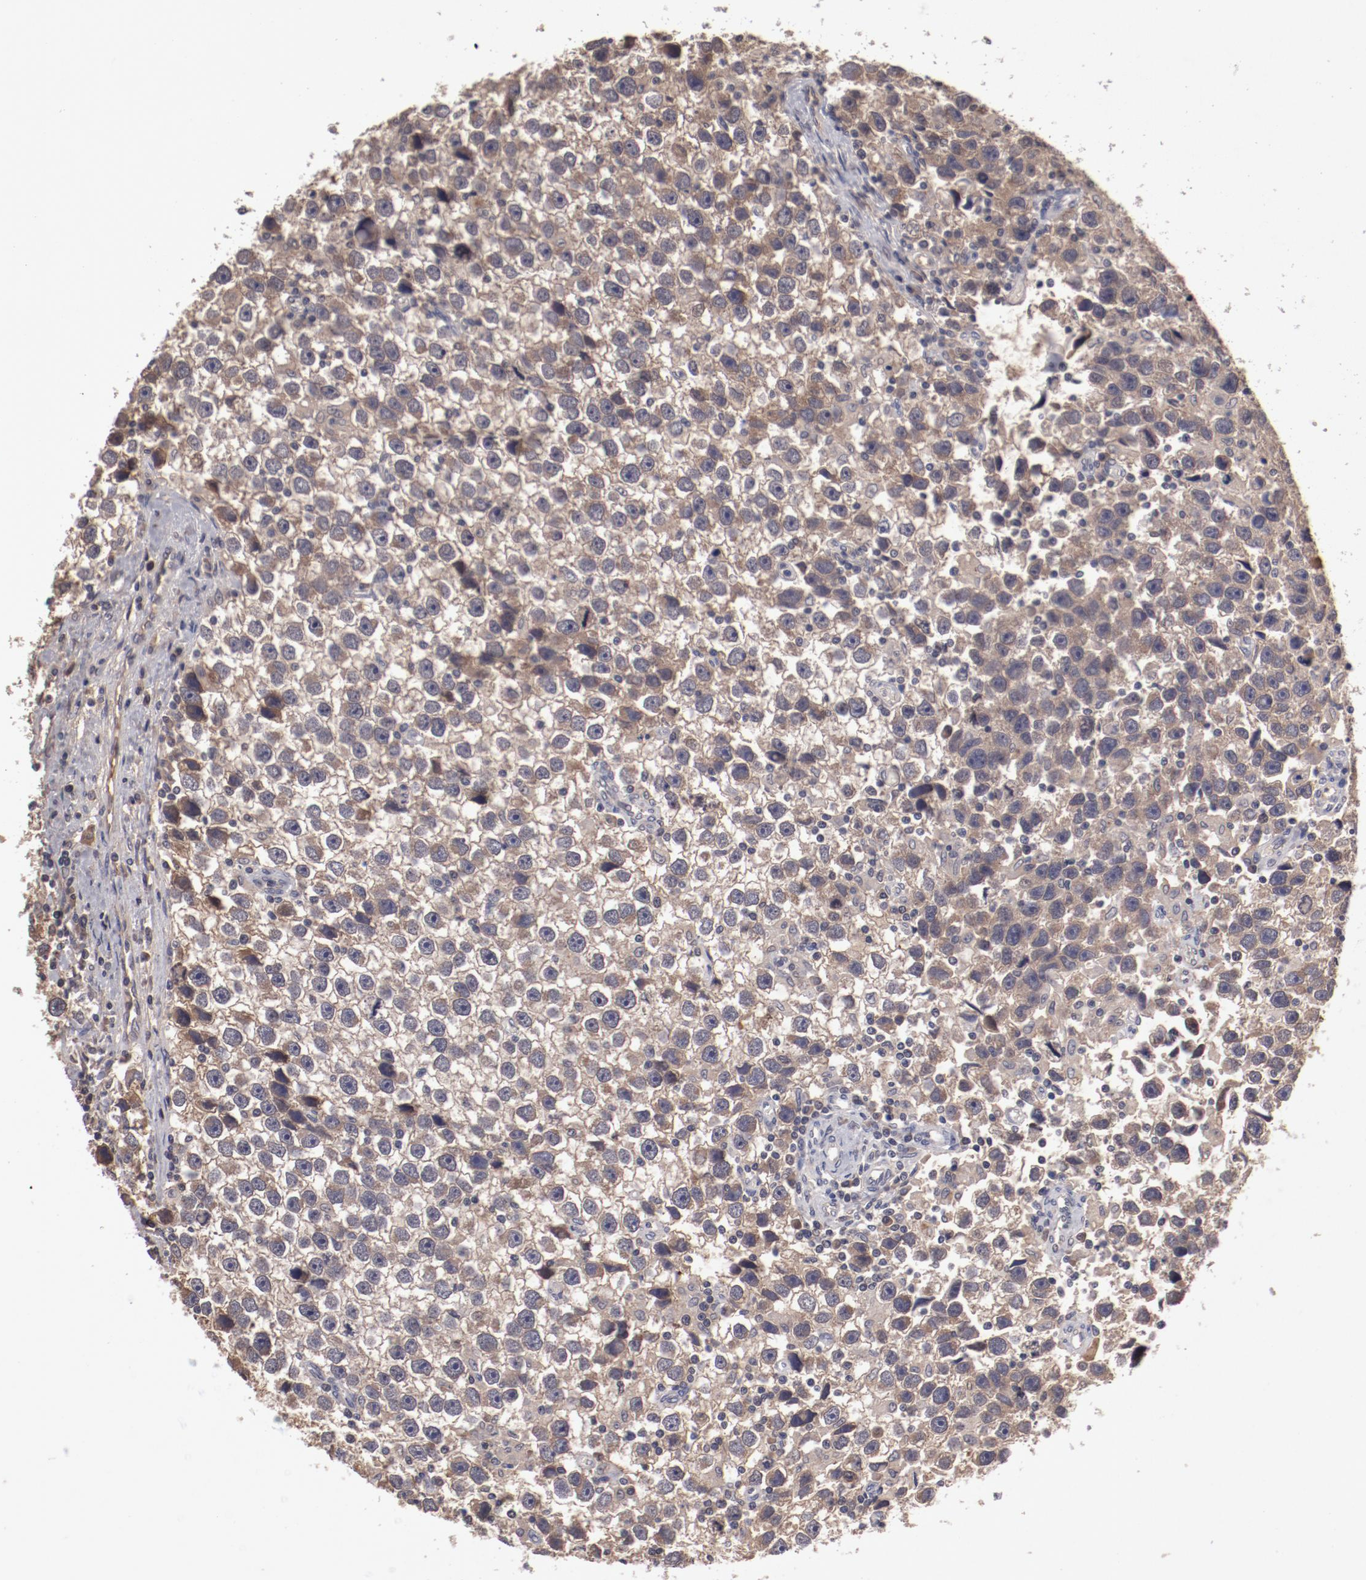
{"staining": {"intensity": "moderate", "quantity": ">75%", "location": "cytoplasmic/membranous"}, "tissue": "testis cancer", "cell_type": "Tumor cells", "image_type": "cancer", "snomed": [{"axis": "morphology", "description": "Seminoma, NOS"}, {"axis": "topography", "description": "Testis"}], "caption": "Testis cancer (seminoma) tissue exhibits moderate cytoplasmic/membranous staining in approximately >75% of tumor cells, visualized by immunohistochemistry. The staining was performed using DAB (3,3'-diaminobenzidine) to visualize the protein expression in brown, while the nuclei were stained in blue with hematoxylin (Magnification: 20x).", "gene": "CP", "patient": {"sex": "male", "age": 43}}